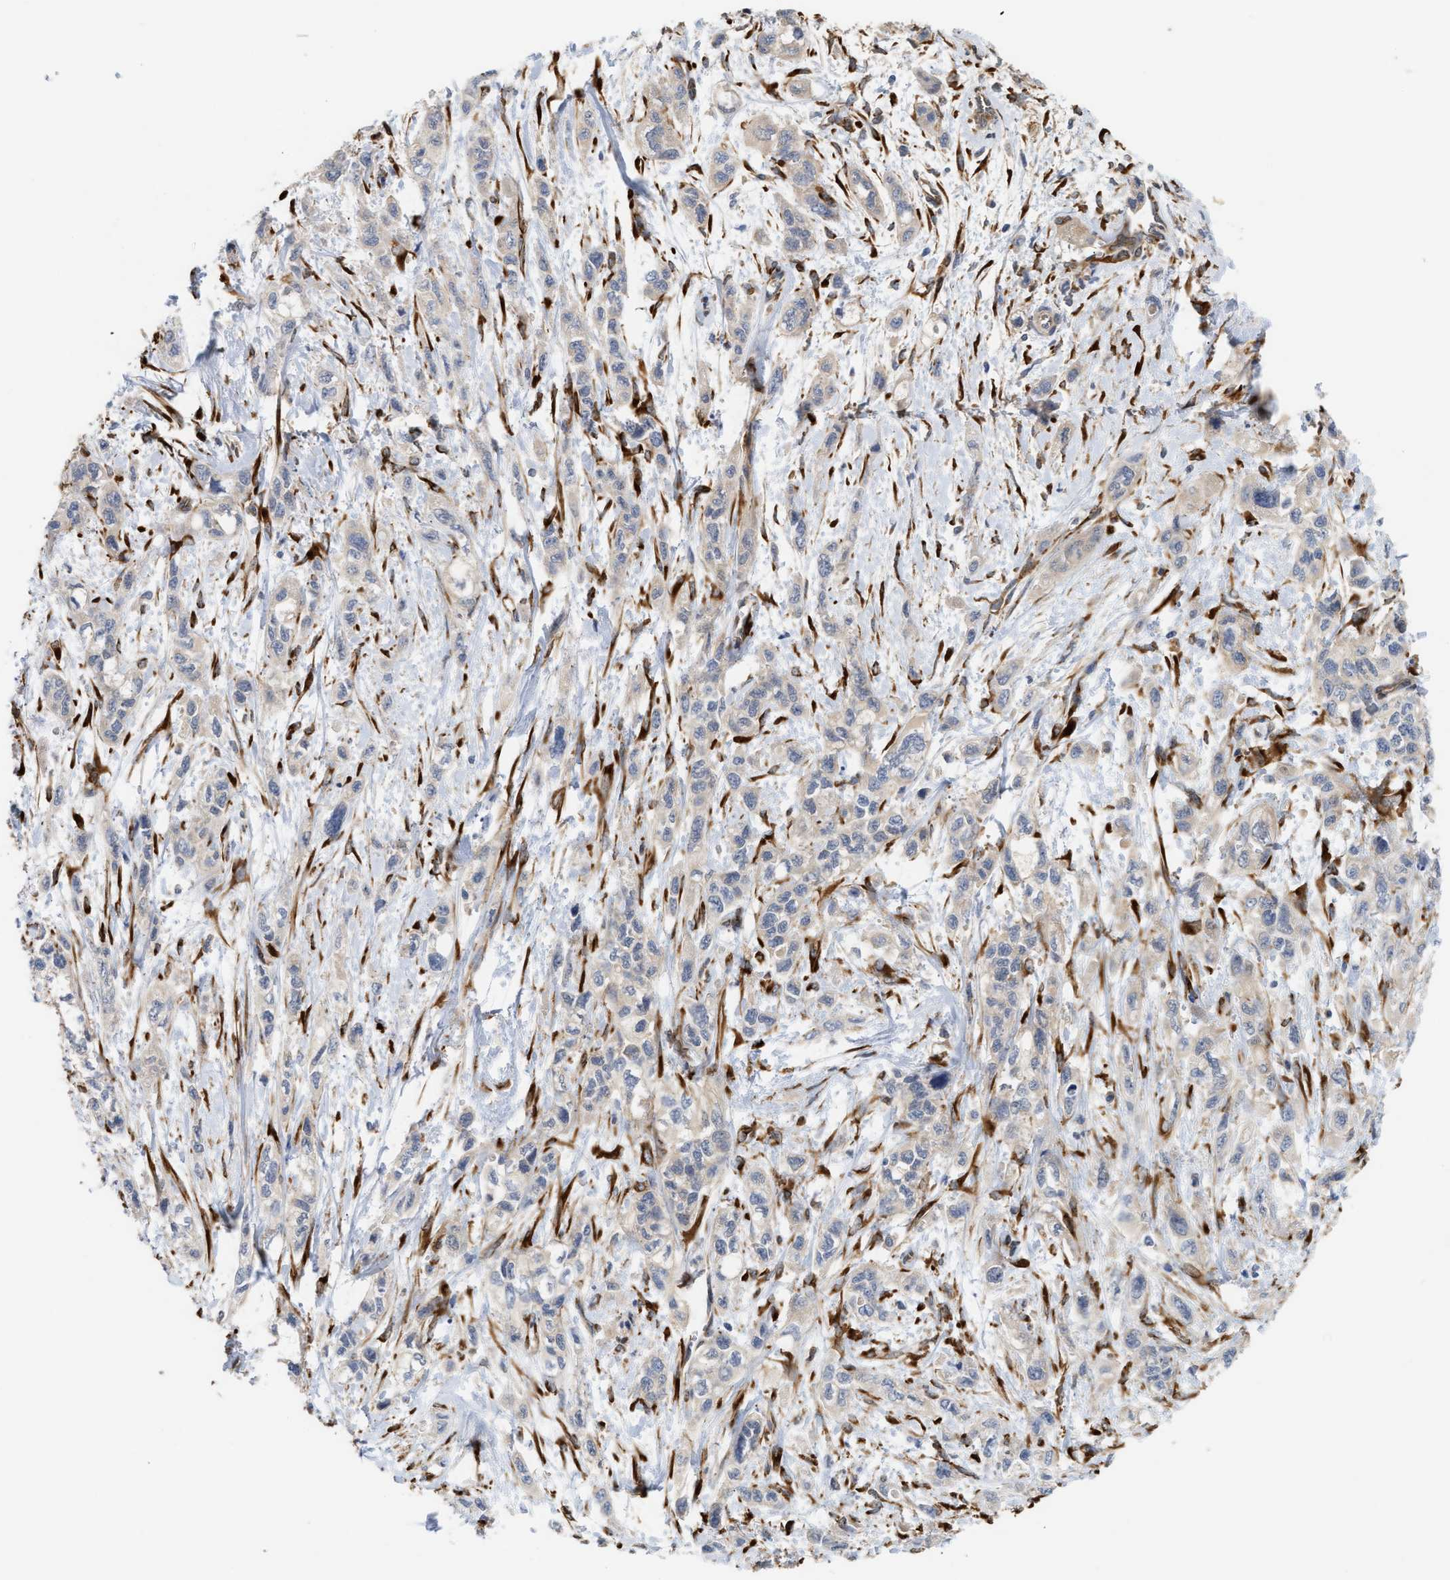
{"staining": {"intensity": "negative", "quantity": "none", "location": "none"}, "tissue": "pancreatic cancer", "cell_type": "Tumor cells", "image_type": "cancer", "snomed": [{"axis": "morphology", "description": "Adenocarcinoma, NOS"}, {"axis": "topography", "description": "Pancreas"}], "caption": "Pancreatic cancer was stained to show a protein in brown. There is no significant staining in tumor cells. The staining is performed using DAB brown chromogen with nuclei counter-stained in using hematoxylin.", "gene": "PLCD1", "patient": {"sex": "male", "age": 74}}